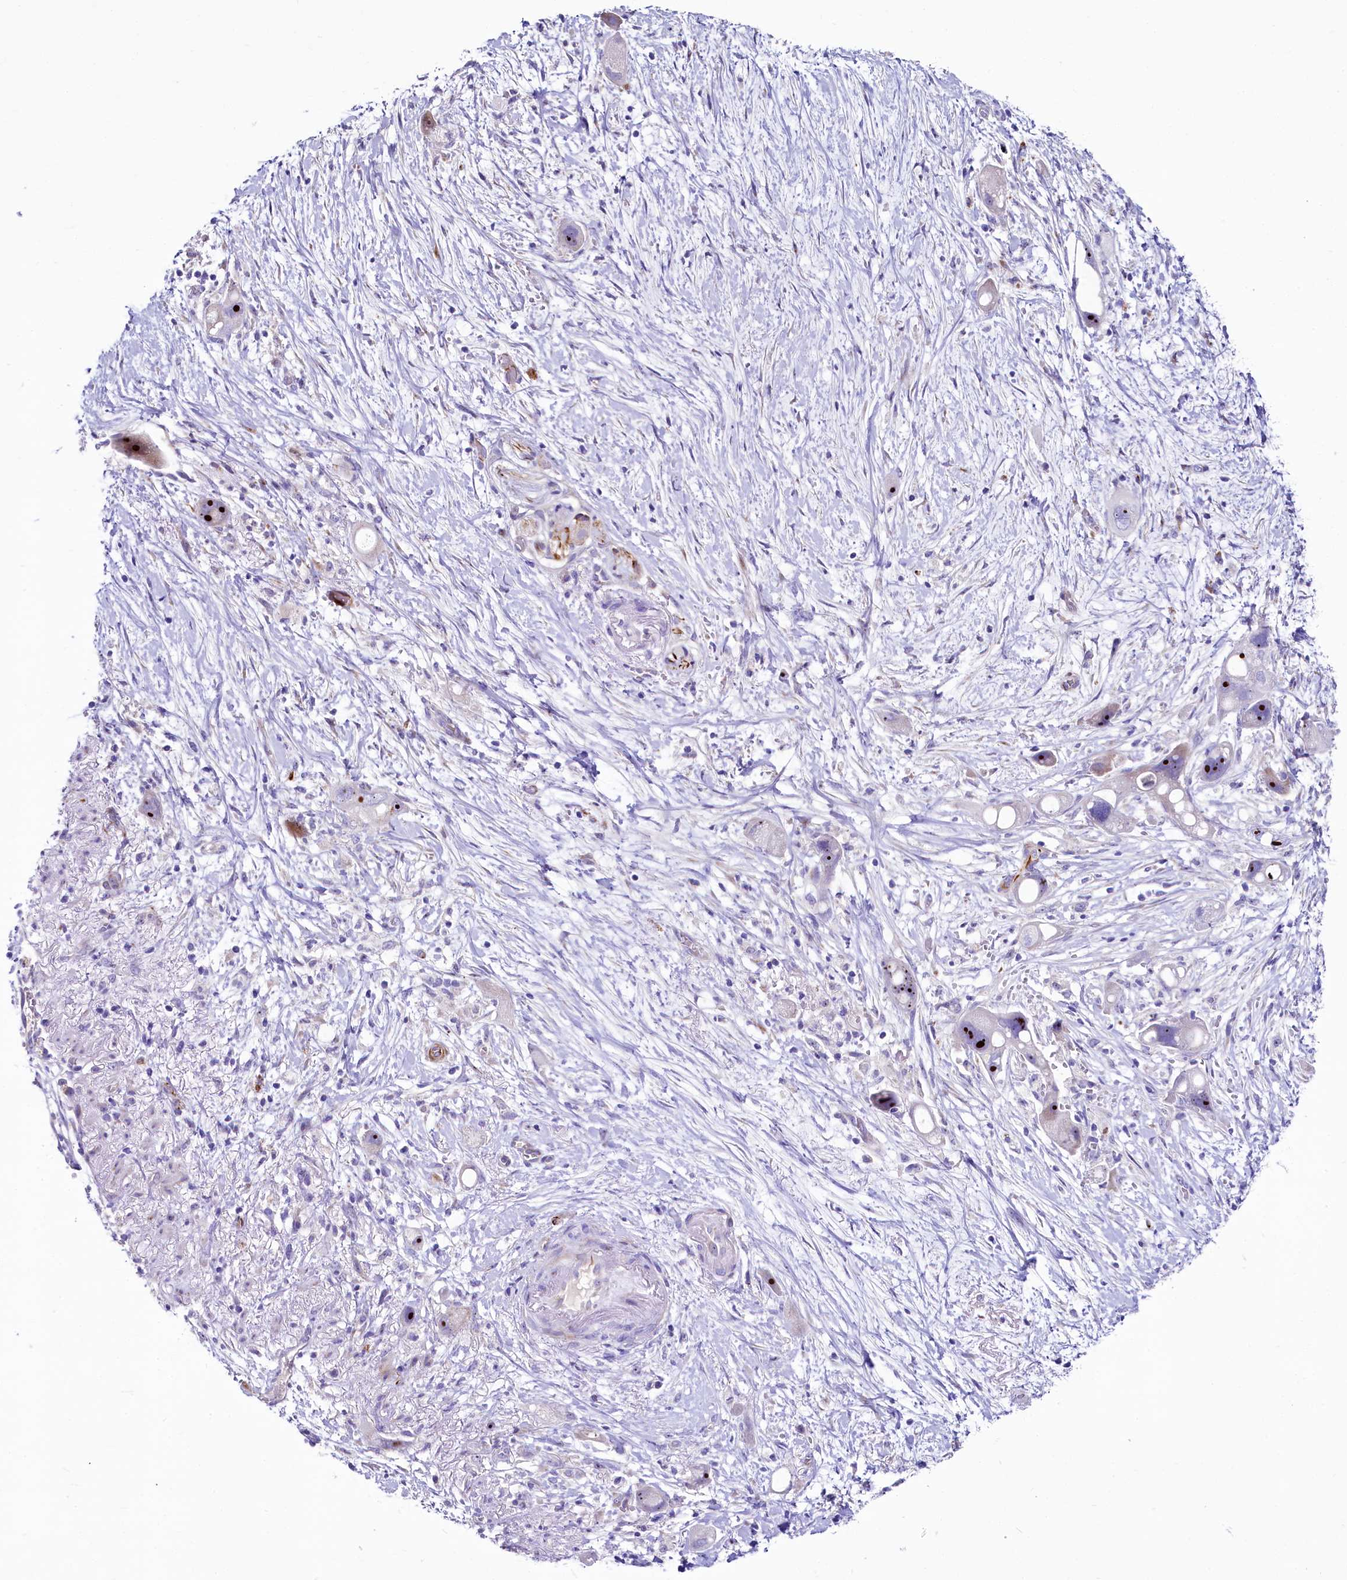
{"staining": {"intensity": "strong", "quantity": ">75%", "location": "nuclear"}, "tissue": "pancreatic cancer", "cell_type": "Tumor cells", "image_type": "cancer", "snomed": [{"axis": "morphology", "description": "Normal tissue, NOS"}, {"axis": "morphology", "description": "Adenocarcinoma, NOS"}, {"axis": "topography", "description": "Pancreas"}], "caption": "This histopathology image shows IHC staining of human adenocarcinoma (pancreatic), with high strong nuclear expression in about >75% of tumor cells.", "gene": "SH3TC2", "patient": {"sex": "female", "age": 68}}